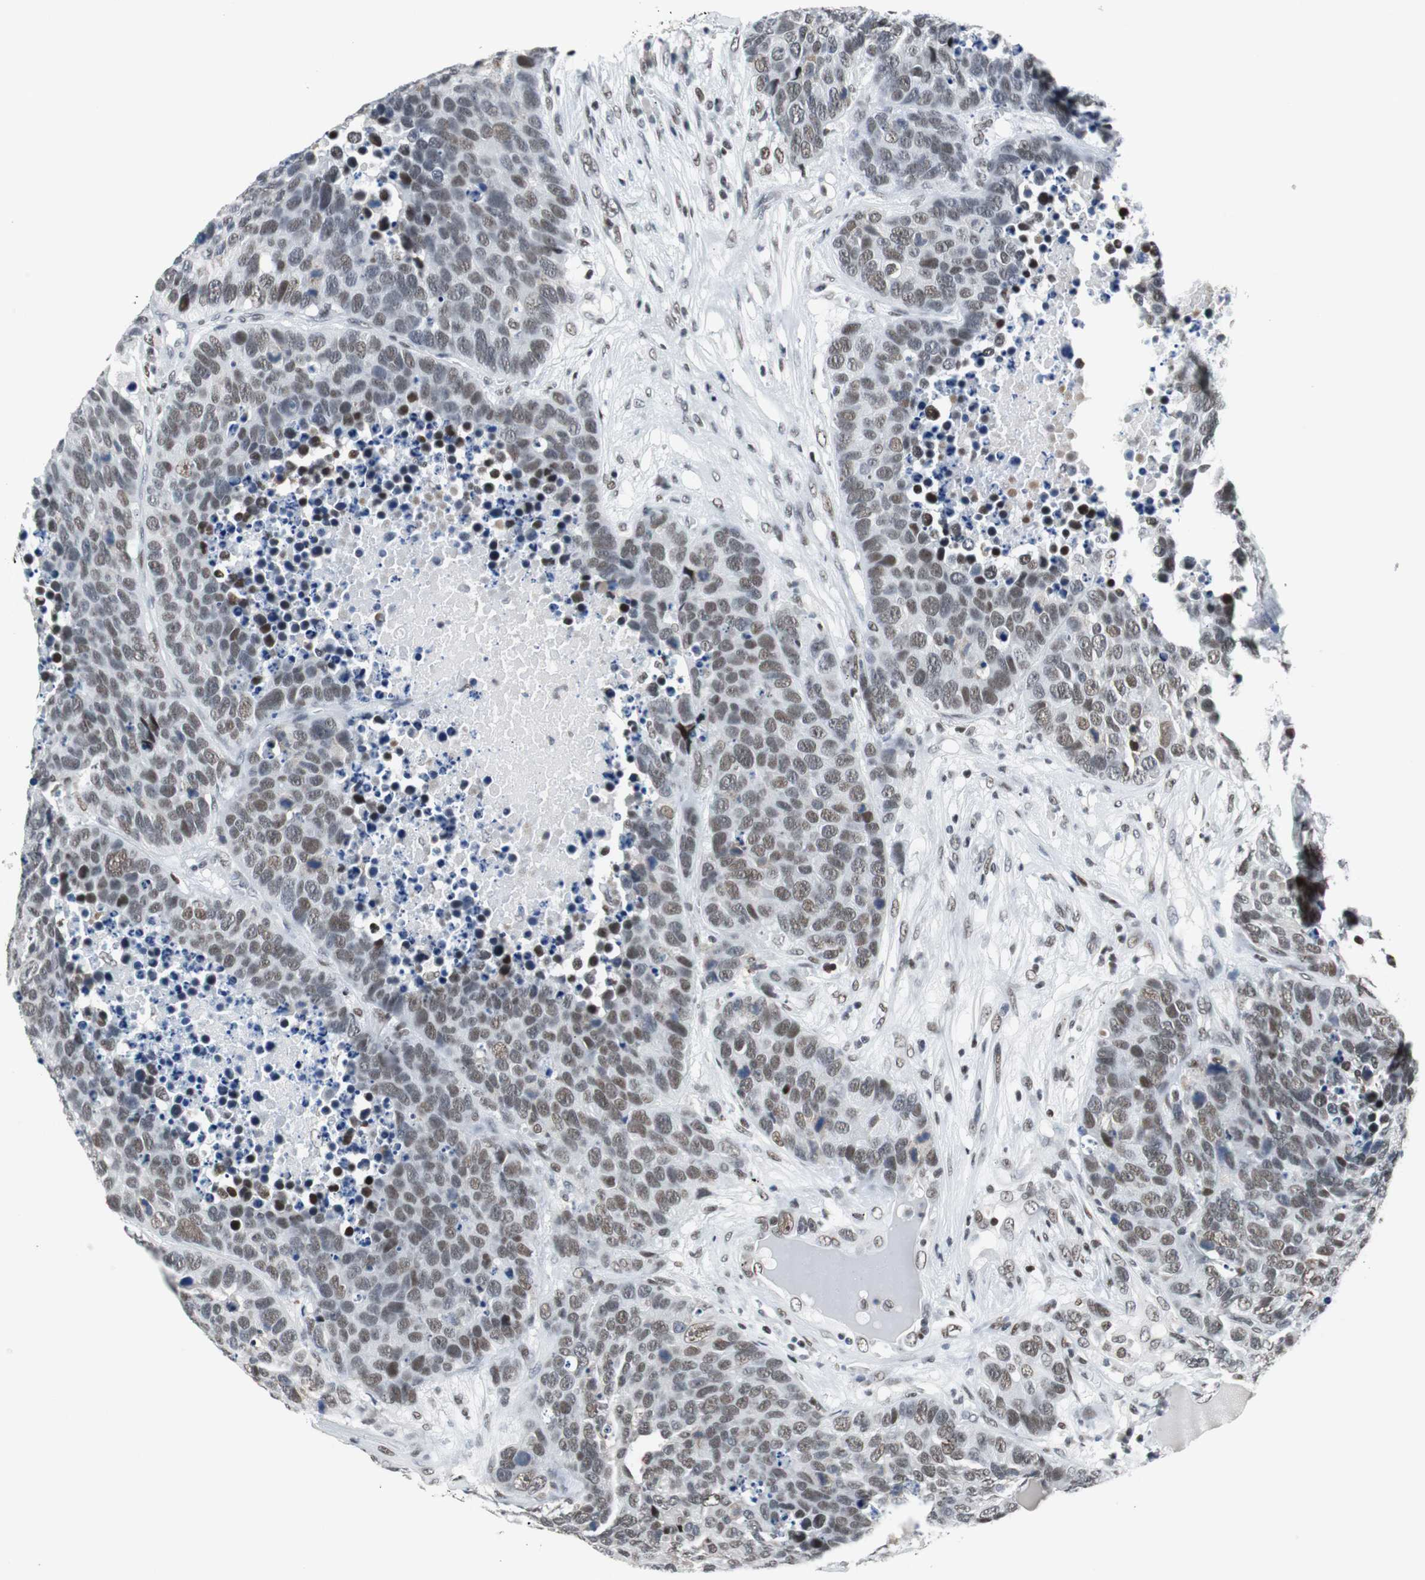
{"staining": {"intensity": "weak", "quantity": "25%-75%", "location": "nuclear"}, "tissue": "carcinoid", "cell_type": "Tumor cells", "image_type": "cancer", "snomed": [{"axis": "morphology", "description": "Carcinoid, malignant, NOS"}, {"axis": "topography", "description": "Lung"}], "caption": "High-power microscopy captured an immunohistochemistry photomicrograph of carcinoid, revealing weak nuclear staining in about 25%-75% of tumor cells.", "gene": "HDAC3", "patient": {"sex": "male", "age": 60}}